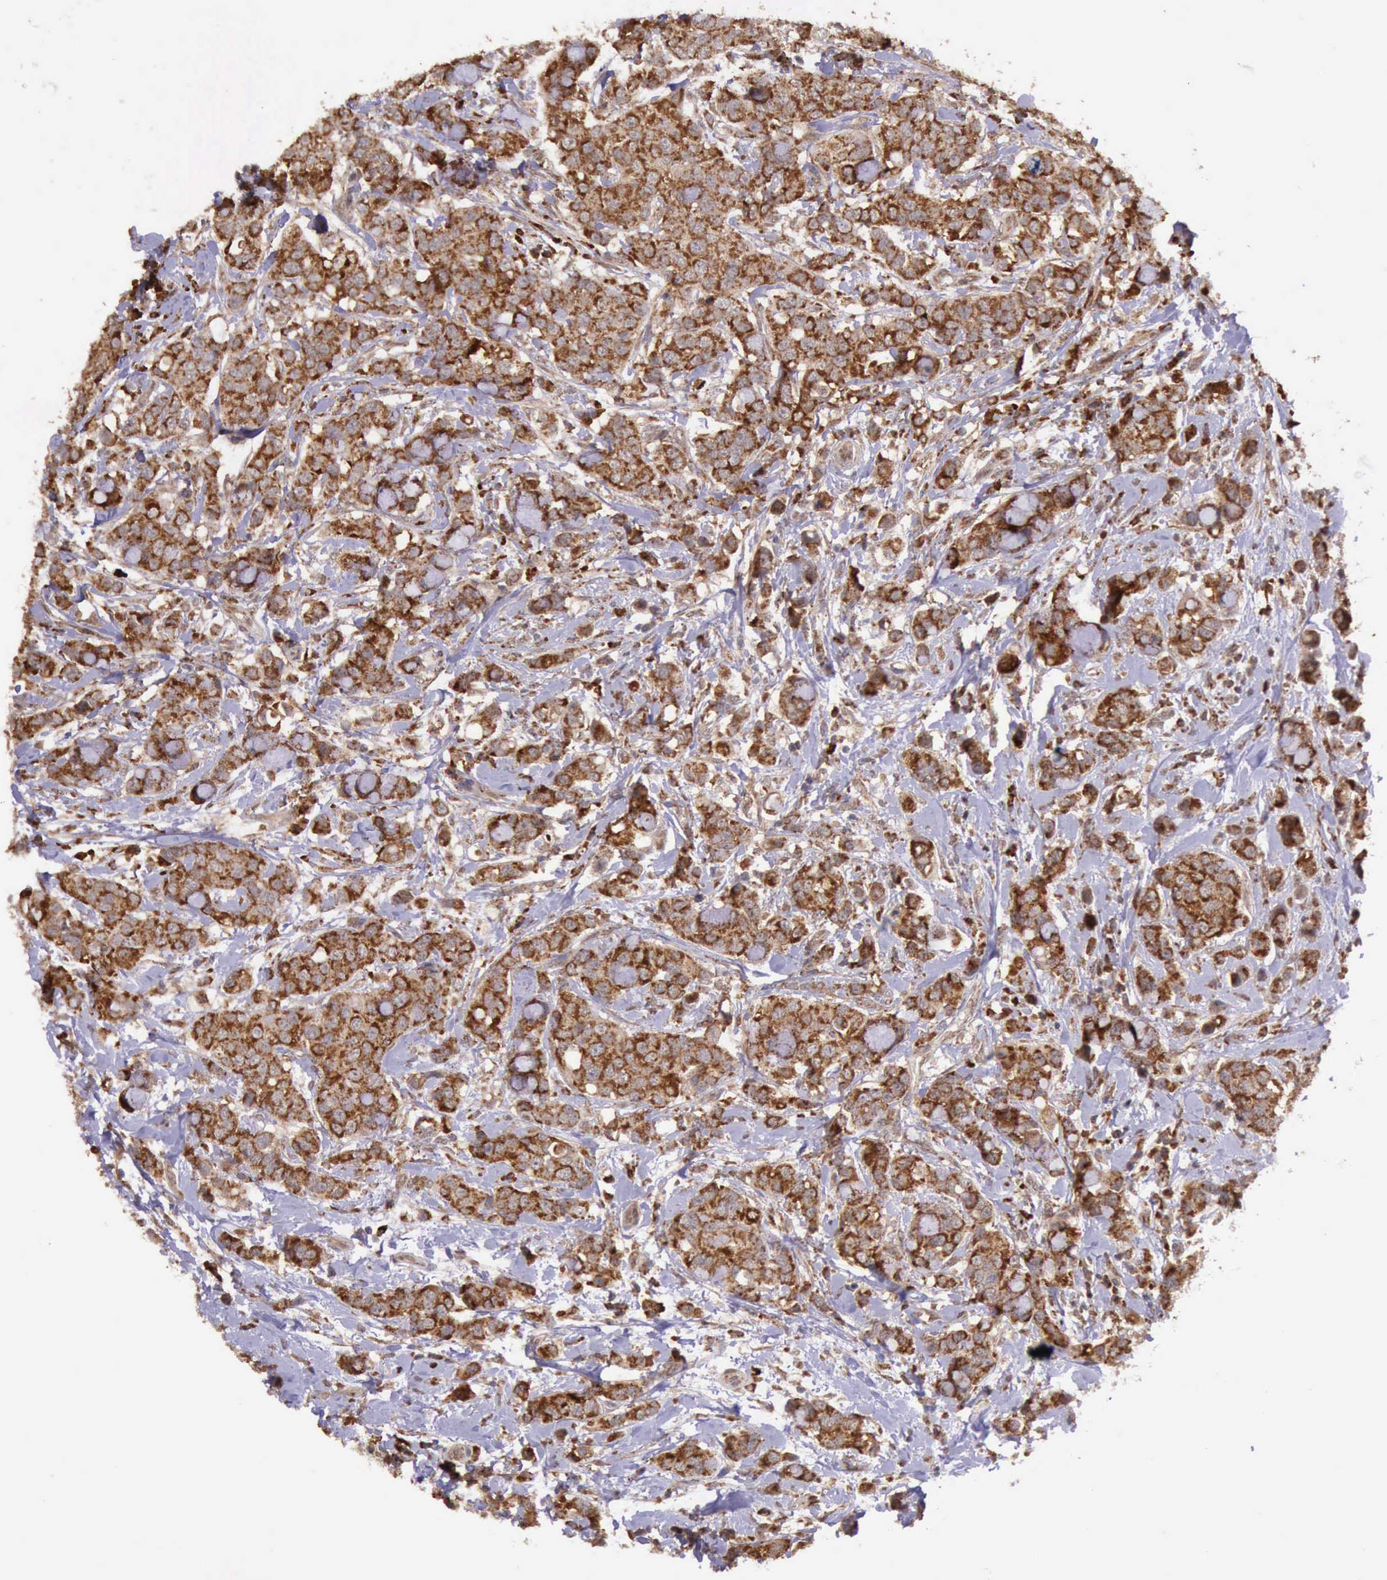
{"staining": {"intensity": "strong", "quantity": ">75%", "location": "cytoplasmic/membranous"}, "tissue": "breast cancer", "cell_type": "Tumor cells", "image_type": "cancer", "snomed": [{"axis": "morphology", "description": "Duct carcinoma"}, {"axis": "topography", "description": "Breast"}], "caption": "Immunohistochemistry (IHC) micrograph of neoplastic tissue: human intraductal carcinoma (breast) stained using immunohistochemistry (IHC) displays high levels of strong protein expression localized specifically in the cytoplasmic/membranous of tumor cells, appearing as a cytoplasmic/membranous brown color.", "gene": "ARMCX3", "patient": {"sex": "female", "age": 27}}